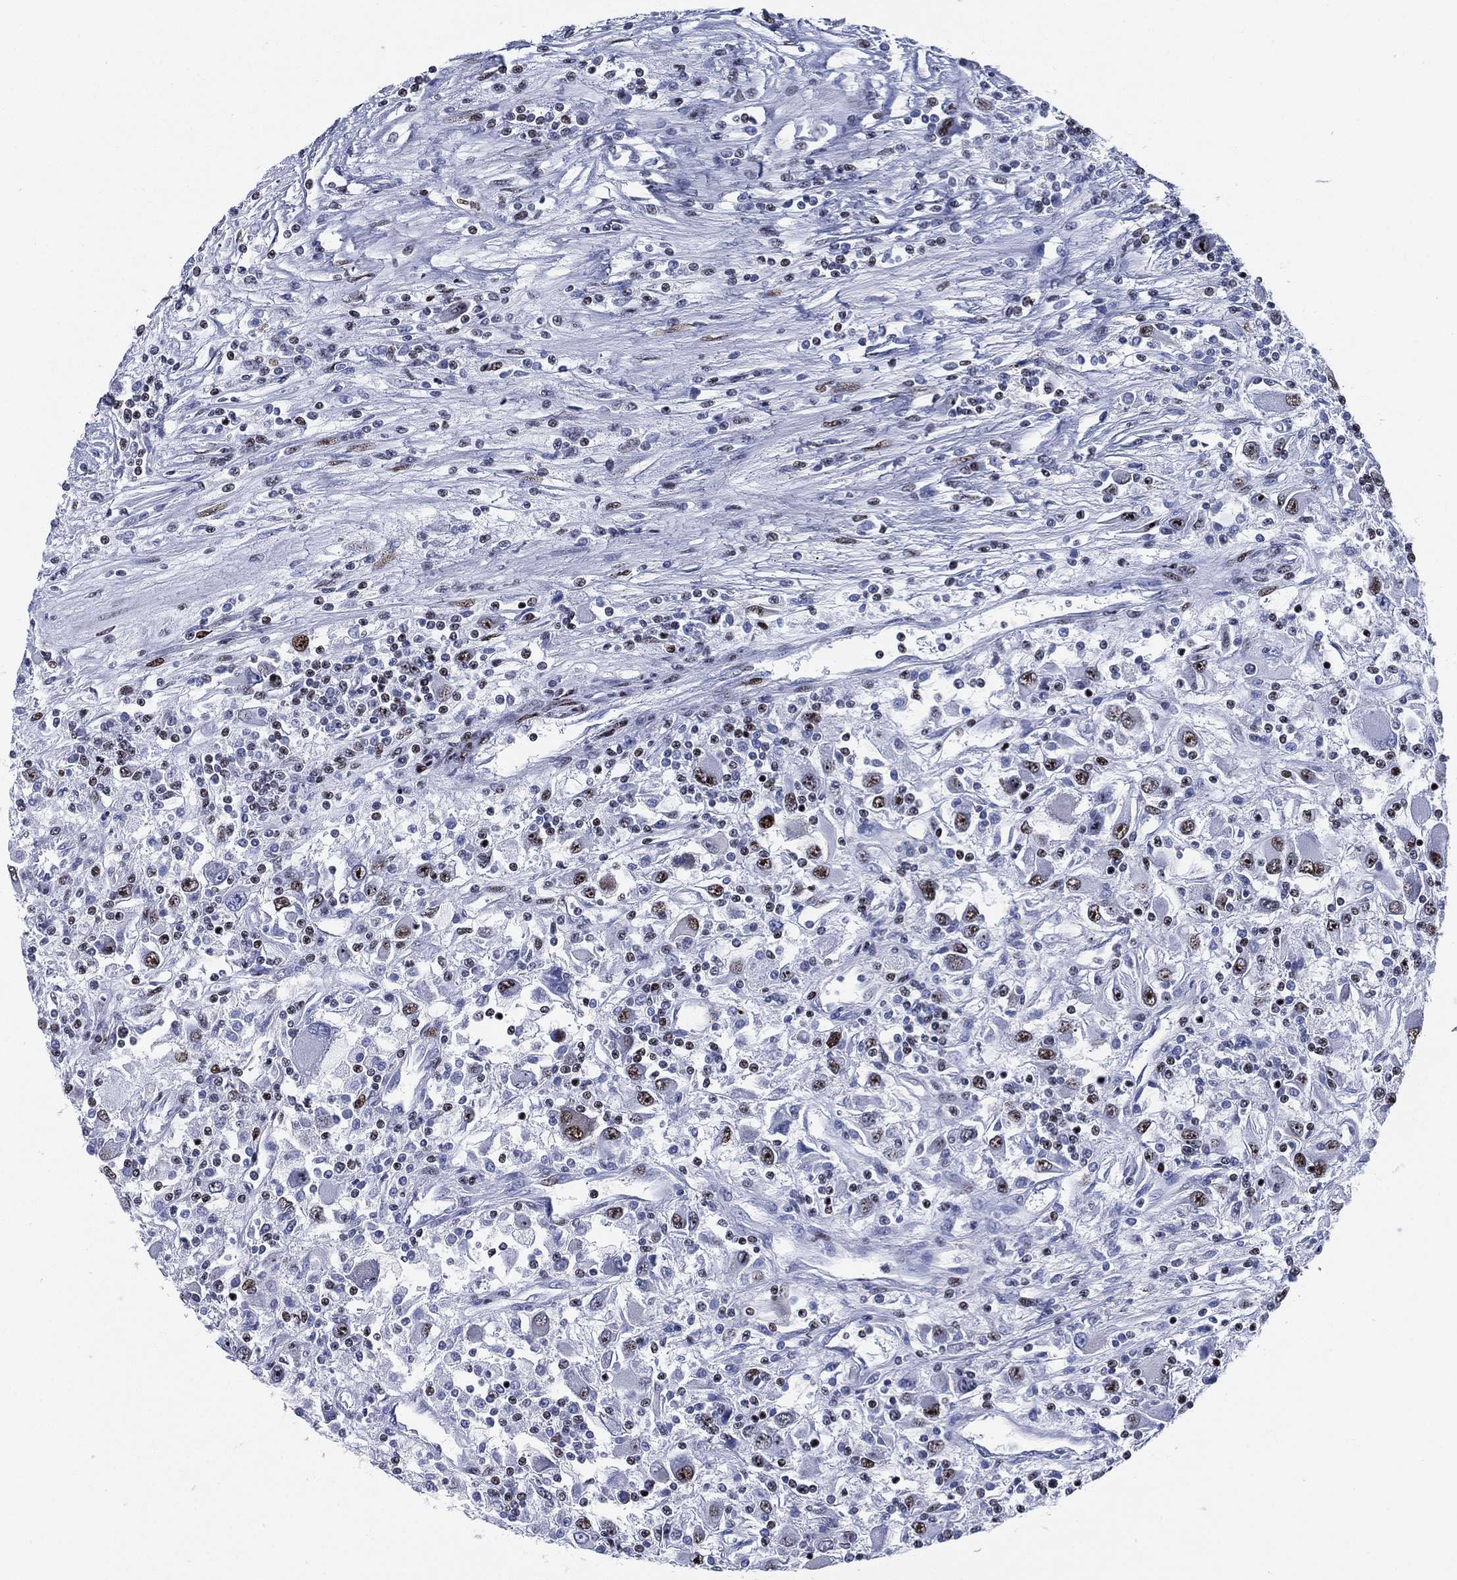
{"staining": {"intensity": "strong", "quantity": "<25%", "location": "nuclear"}, "tissue": "renal cancer", "cell_type": "Tumor cells", "image_type": "cancer", "snomed": [{"axis": "morphology", "description": "Adenocarcinoma, NOS"}, {"axis": "topography", "description": "Kidney"}], "caption": "Tumor cells reveal medium levels of strong nuclear staining in about <25% of cells in renal adenocarcinoma. The protein is shown in brown color, while the nuclei are stained blue.", "gene": "CYB561D2", "patient": {"sex": "female", "age": 67}}